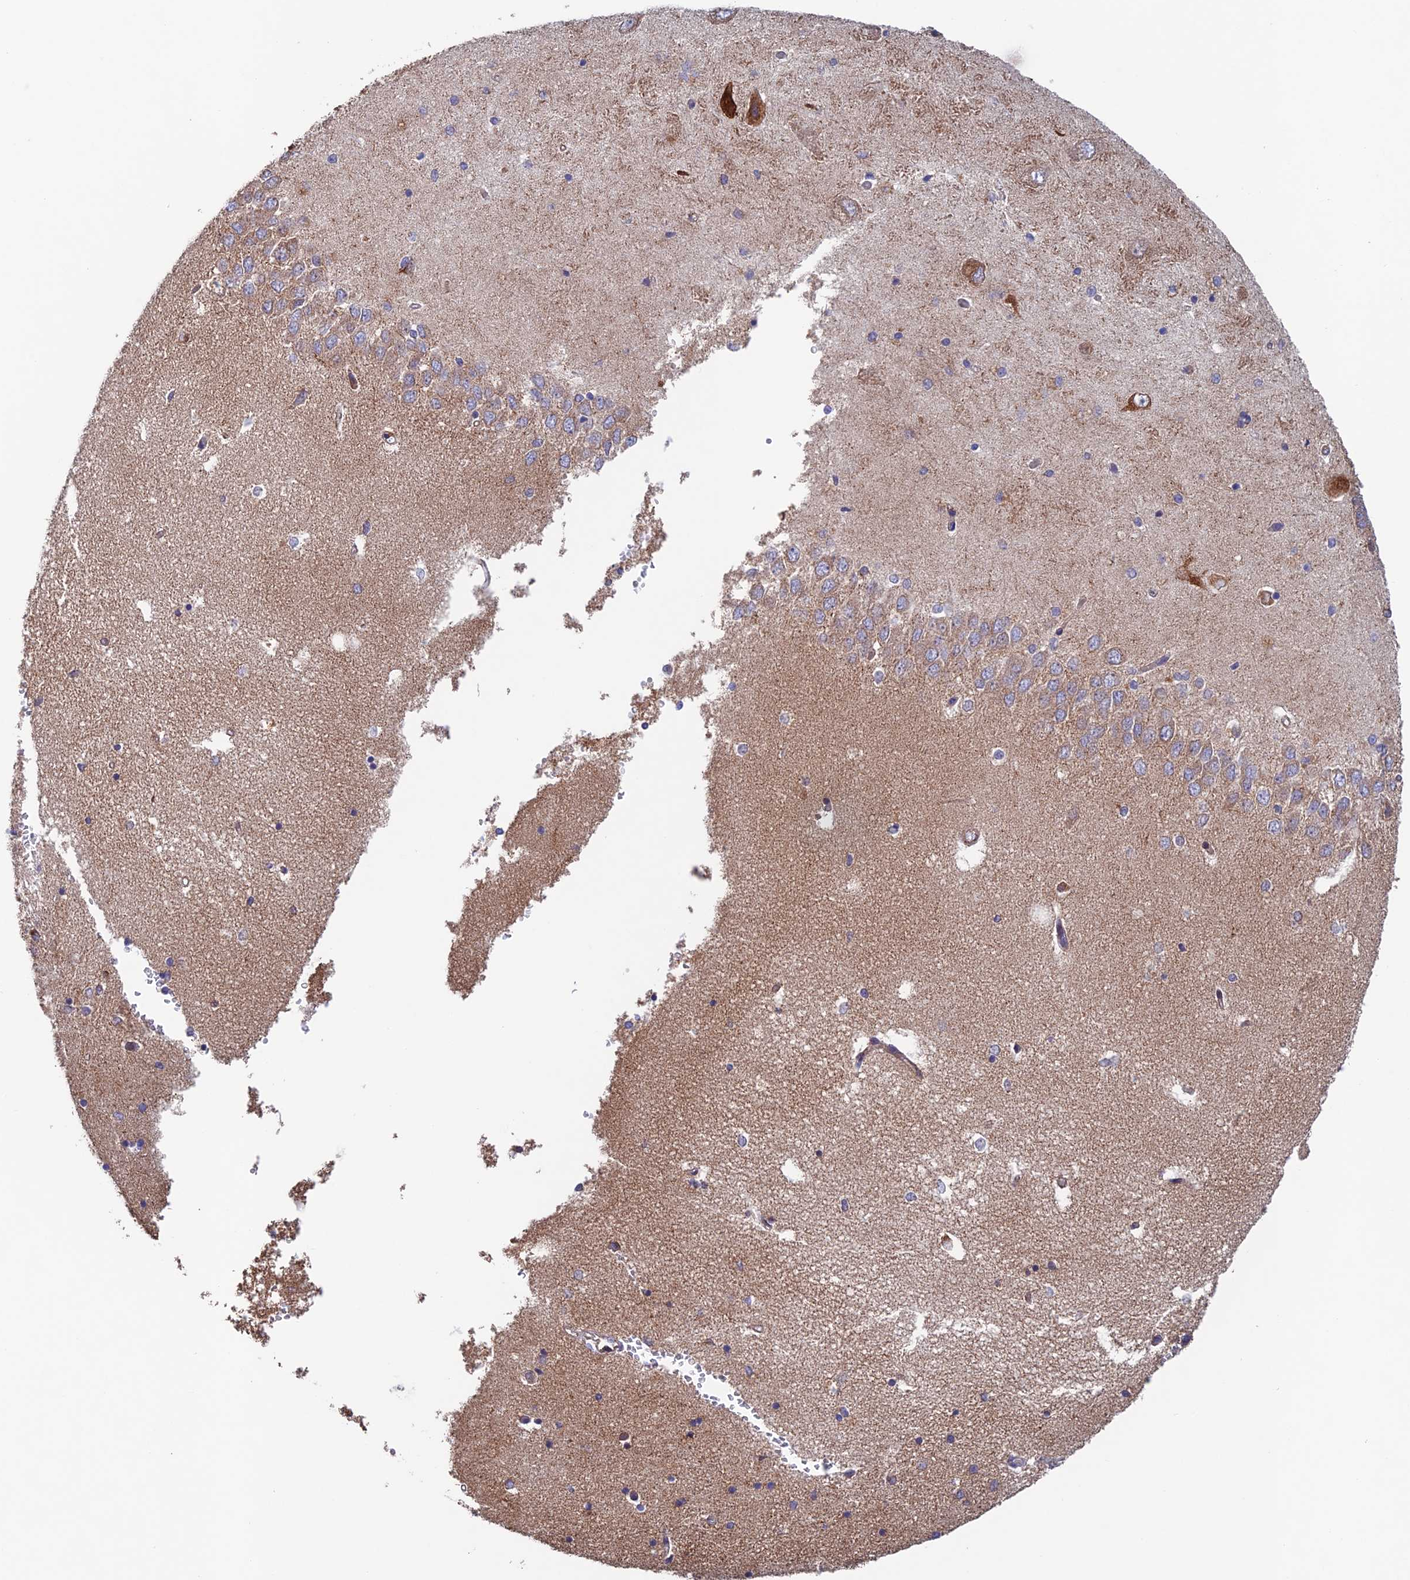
{"staining": {"intensity": "strong", "quantity": "<25%", "location": "cytoplasmic/membranous"}, "tissue": "hippocampus", "cell_type": "Glial cells", "image_type": "normal", "snomed": [{"axis": "morphology", "description": "Normal tissue, NOS"}, {"axis": "topography", "description": "Hippocampus"}], "caption": "The photomicrograph displays staining of benign hippocampus, revealing strong cytoplasmic/membranous protein expression (brown color) within glial cells. (brown staining indicates protein expression, while blue staining denotes nuclei).", "gene": "MRPL1", "patient": {"sex": "male", "age": 45}}